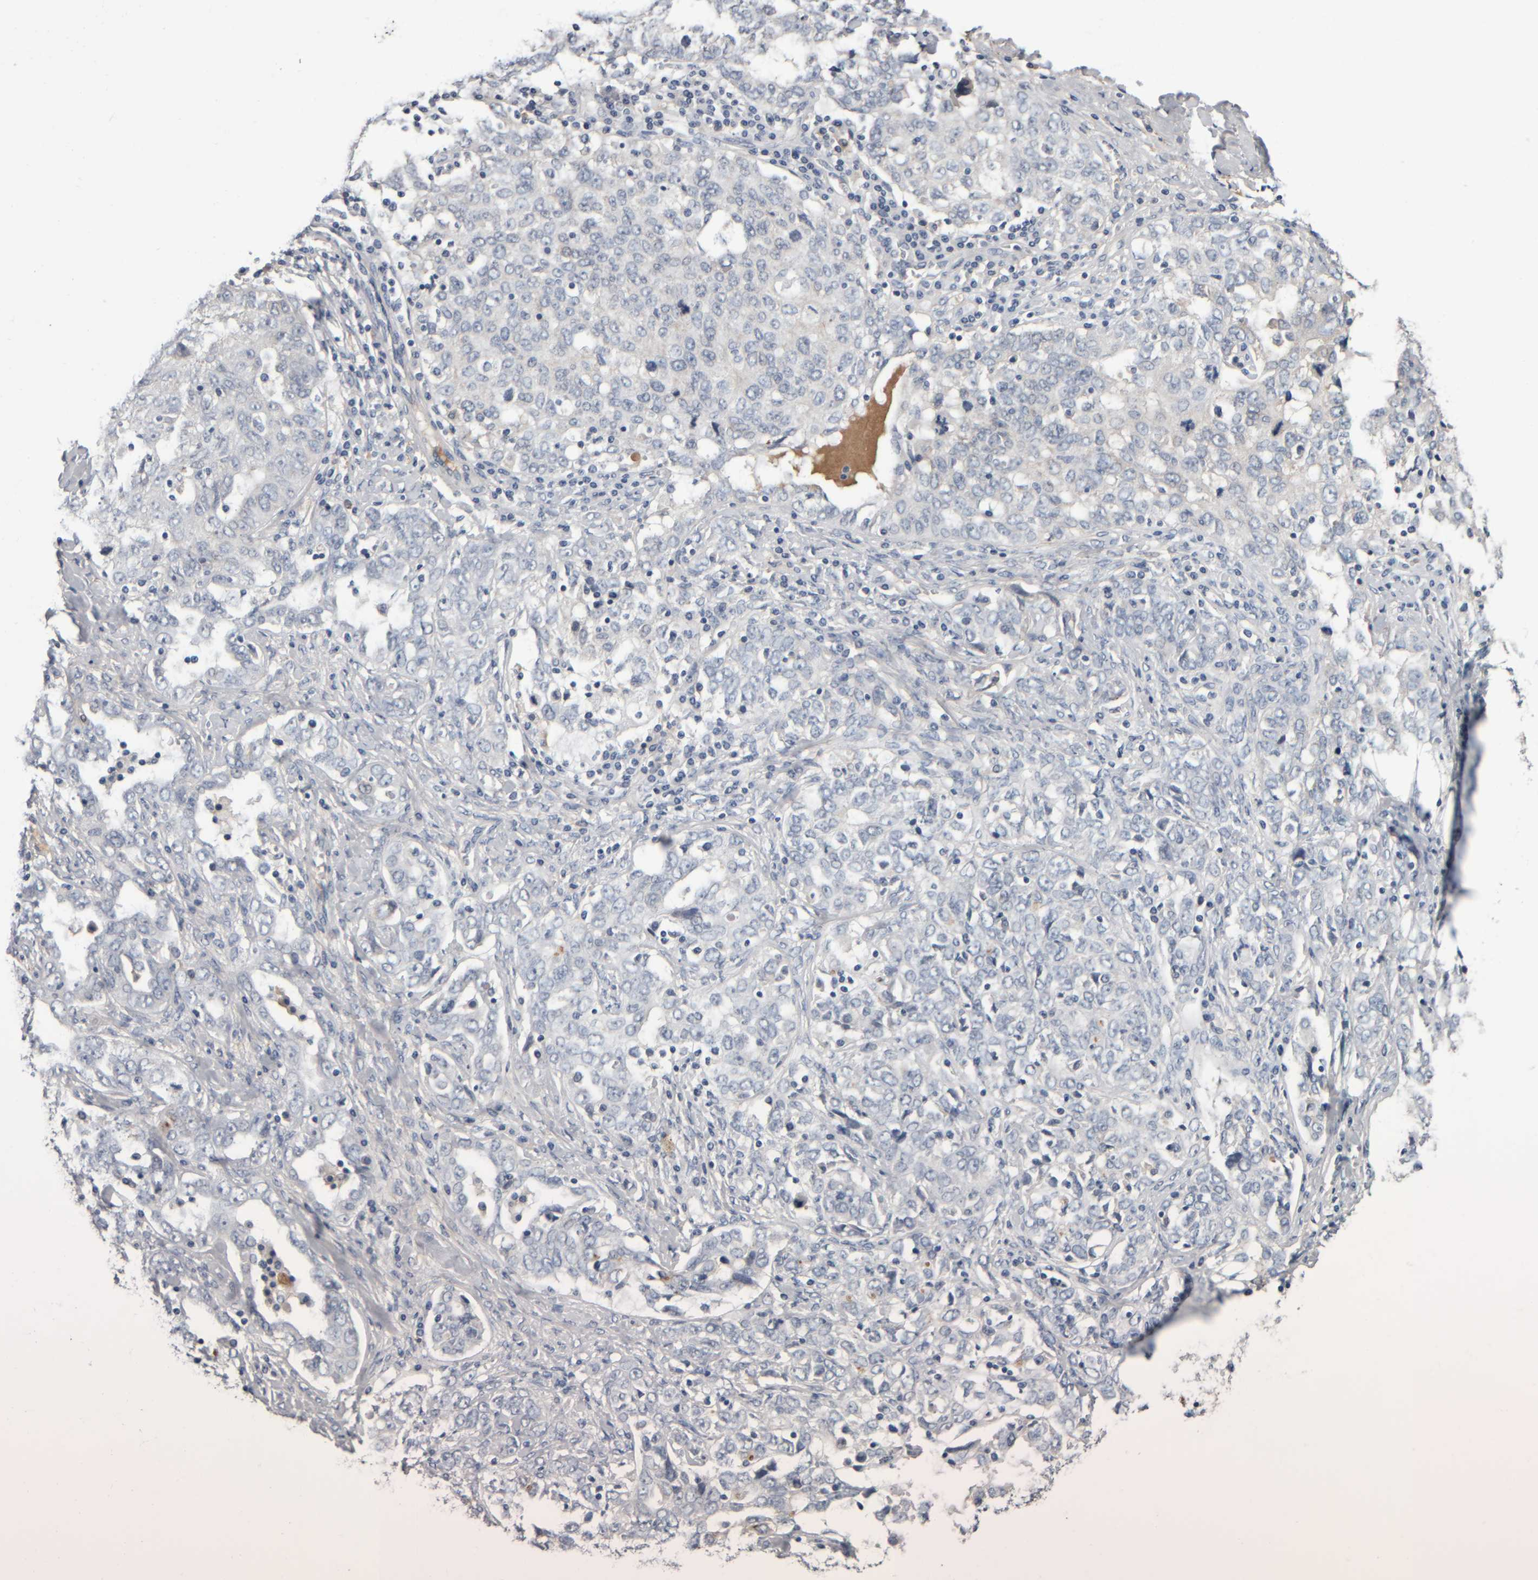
{"staining": {"intensity": "negative", "quantity": "none", "location": "none"}, "tissue": "ovarian cancer", "cell_type": "Tumor cells", "image_type": "cancer", "snomed": [{"axis": "morphology", "description": "Carcinoma, endometroid"}, {"axis": "topography", "description": "Ovary"}], "caption": "Human ovarian cancer stained for a protein using immunohistochemistry exhibits no positivity in tumor cells.", "gene": "CAVIN4", "patient": {"sex": "female", "age": 62}}